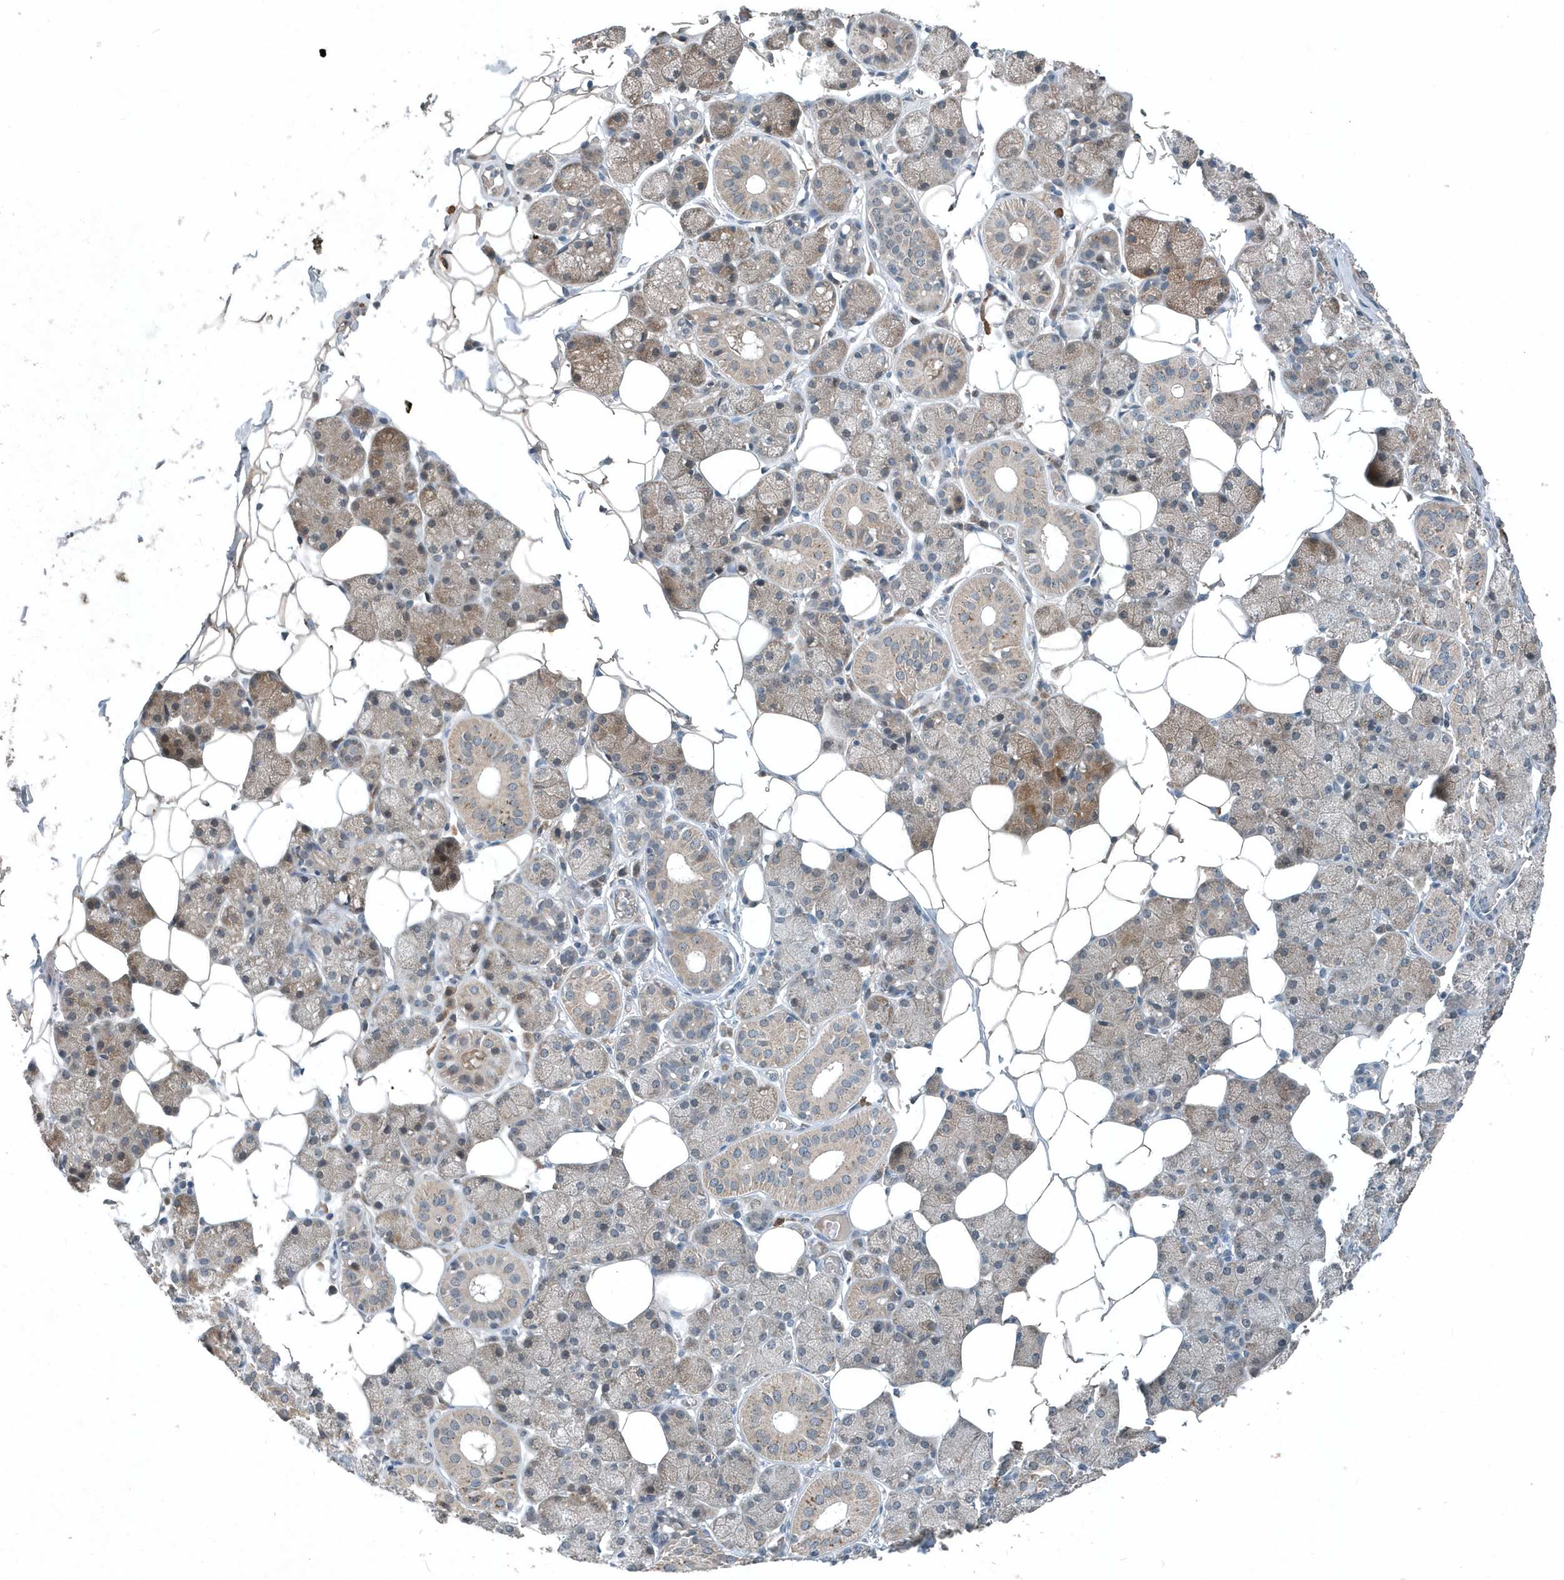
{"staining": {"intensity": "moderate", "quantity": "<25%", "location": "cytoplasmic/membranous"}, "tissue": "salivary gland", "cell_type": "Glandular cells", "image_type": "normal", "snomed": [{"axis": "morphology", "description": "Normal tissue, NOS"}, {"axis": "topography", "description": "Salivary gland"}], "caption": "Immunohistochemical staining of unremarkable human salivary gland displays <25% levels of moderate cytoplasmic/membranous protein expression in approximately <25% of glandular cells. Using DAB (brown) and hematoxylin (blue) stains, captured at high magnification using brightfield microscopy.", "gene": "SCFD2", "patient": {"sex": "female", "age": 33}}